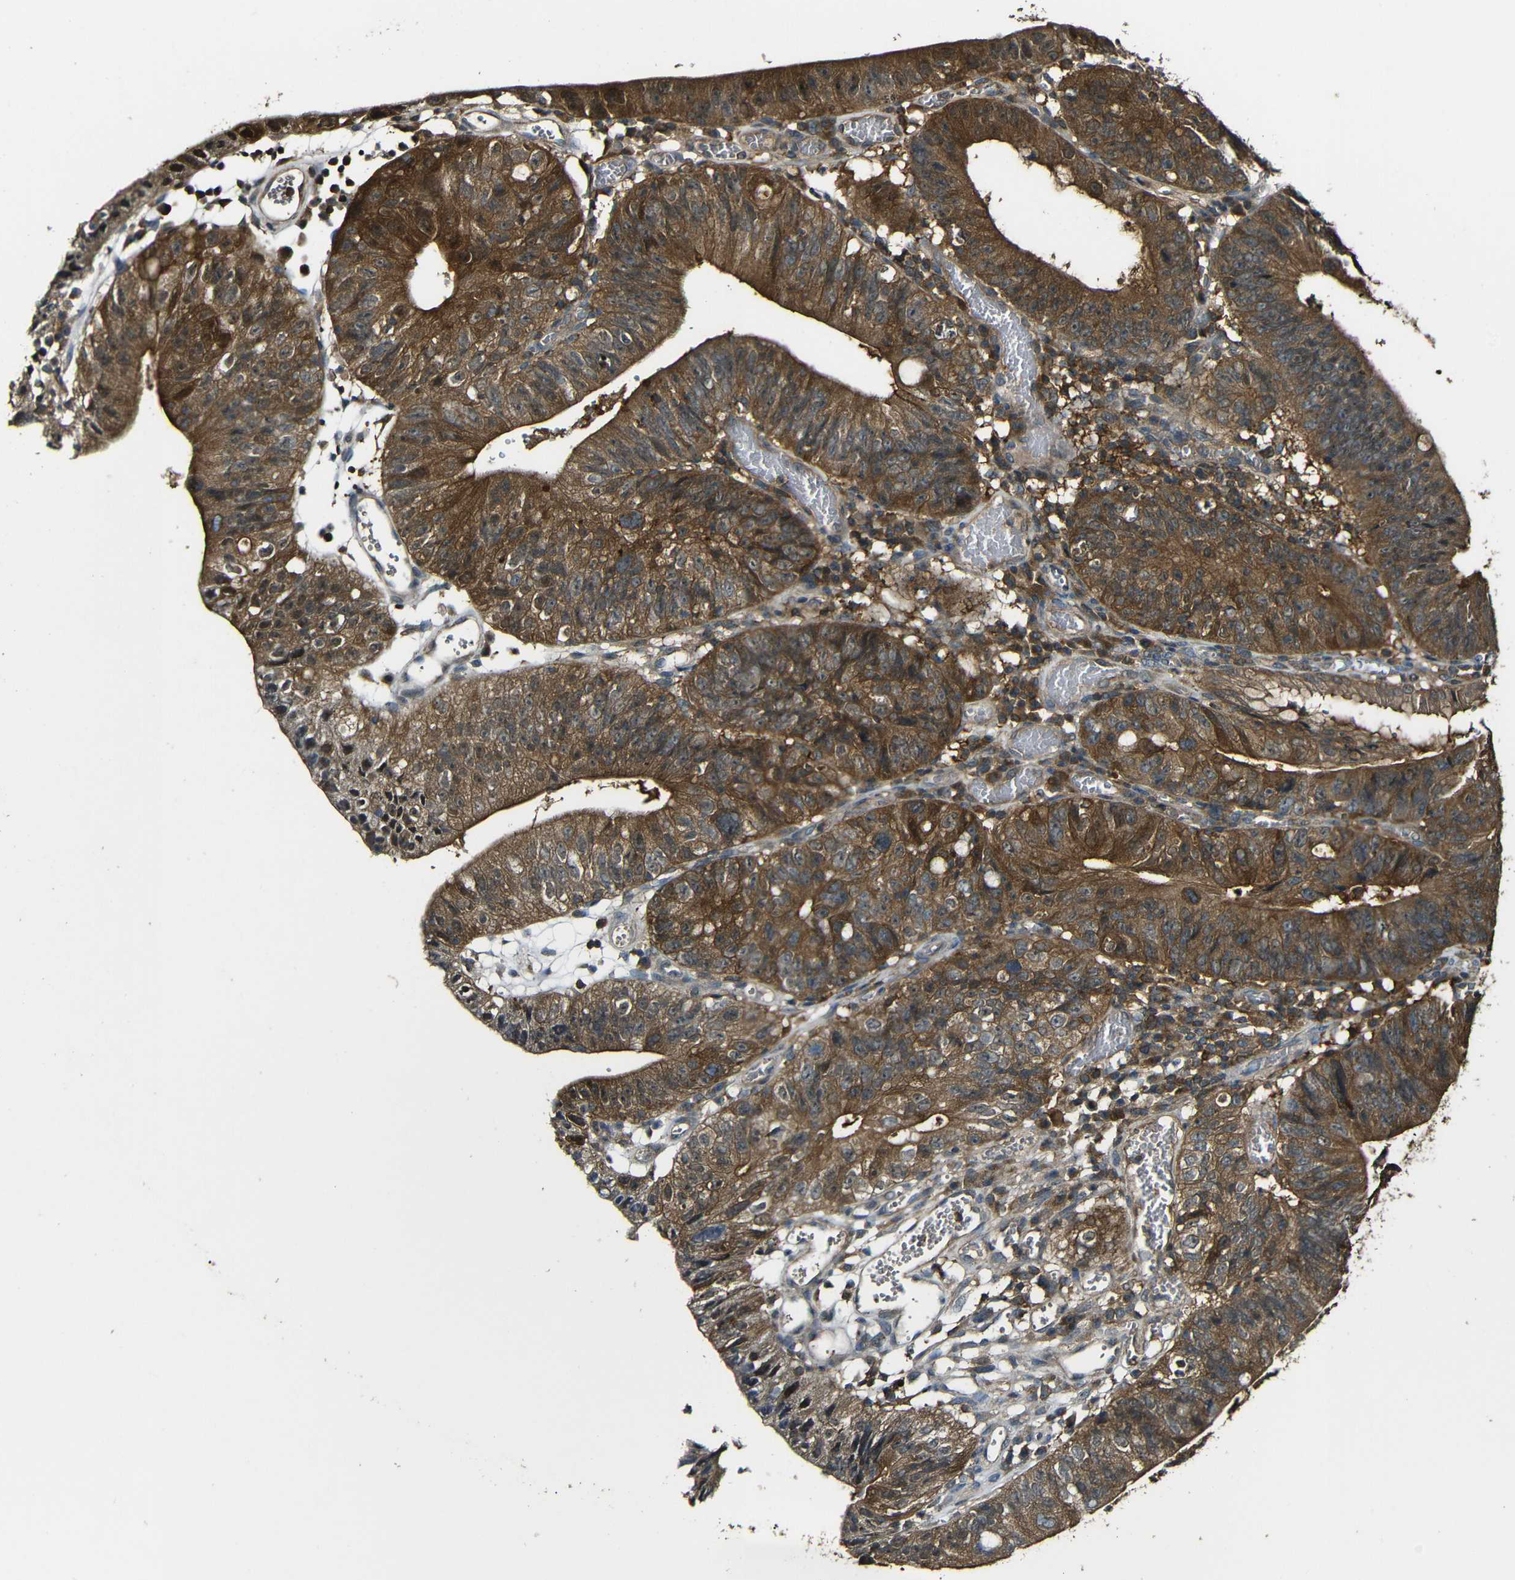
{"staining": {"intensity": "strong", "quantity": ">75%", "location": "cytoplasmic/membranous"}, "tissue": "stomach cancer", "cell_type": "Tumor cells", "image_type": "cancer", "snomed": [{"axis": "morphology", "description": "Adenocarcinoma, NOS"}, {"axis": "topography", "description": "Stomach"}], "caption": "Stomach adenocarcinoma was stained to show a protein in brown. There is high levels of strong cytoplasmic/membranous expression in approximately >75% of tumor cells.", "gene": "CASP8", "patient": {"sex": "male", "age": 59}}